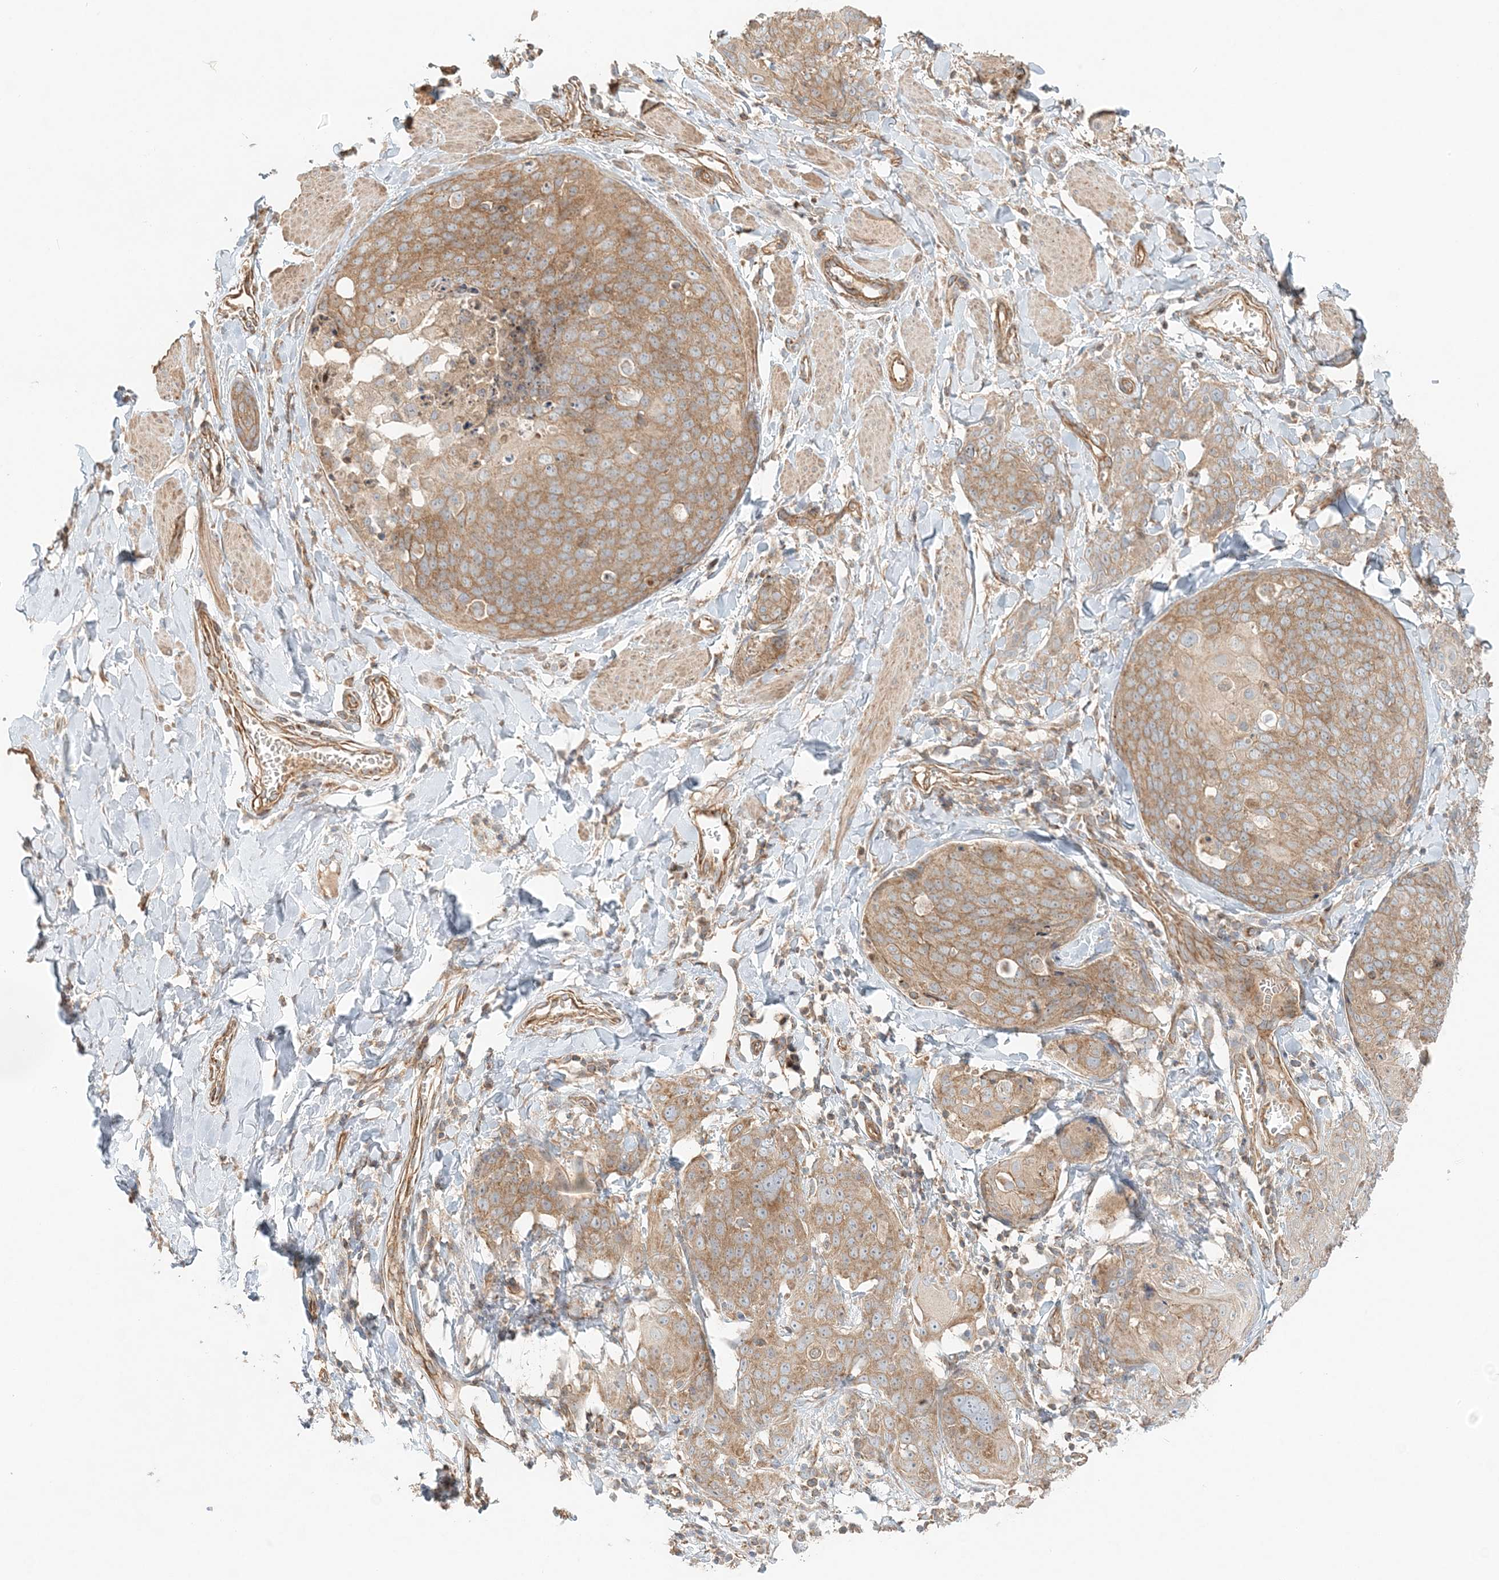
{"staining": {"intensity": "moderate", "quantity": ">75%", "location": "cytoplasmic/membranous"}, "tissue": "skin cancer", "cell_type": "Tumor cells", "image_type": "cancer", "snomed": [{"axis": "morphology", "description": "Squamous cell carcinoma, NOS"}, {"axis": "topography", "description": "Skin"}, {"axis": "topography", "description": "Vulva"}], "caption": "Protein analysis of skin squamous cell carcinoma tissue reveals moderate cytoplasmic/membranous staining in approximately >75% of tumor cells.", "gene": "KIAA0232", "patient": {"sex": "female", "age": 85}}